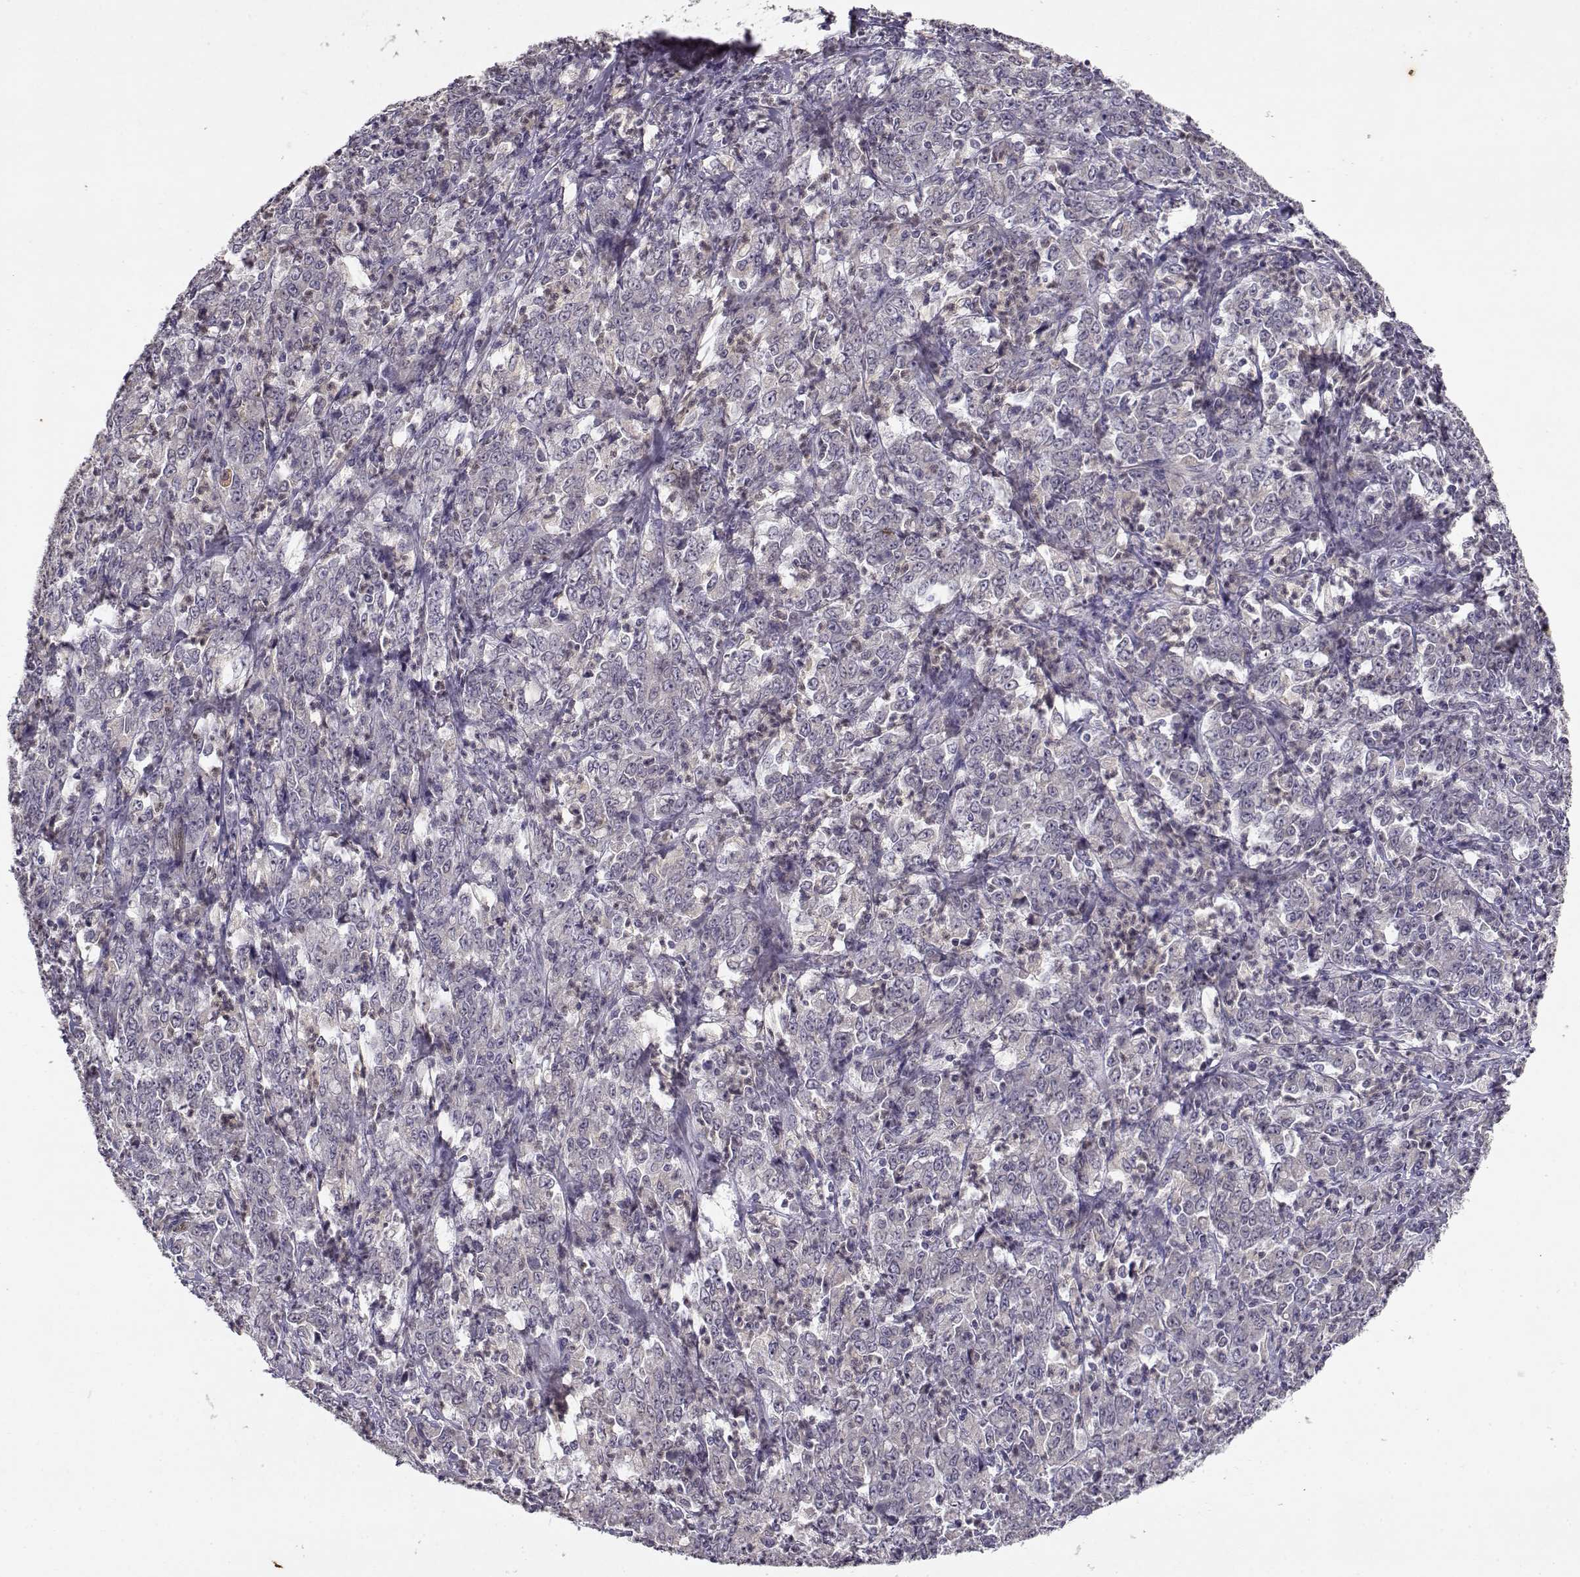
{"staining": {"intensity": "negative", "quantity": "none", "location": "none"}, "tissue": "stomach cancer", "cell_type": "Tumor cells", "image_type": "cancer", "snomed": [{"axis": "morphology", "description": "Adenocarcinoma, NOS"}, {"axis": "topography", "description": "Stomach, lower"}], "caption": "The micrograph reveals no staining of tumor cells in adenocarcinoma (stomach).", "gene": "BMX", "patient": {"sex": "female", "age": 71}}